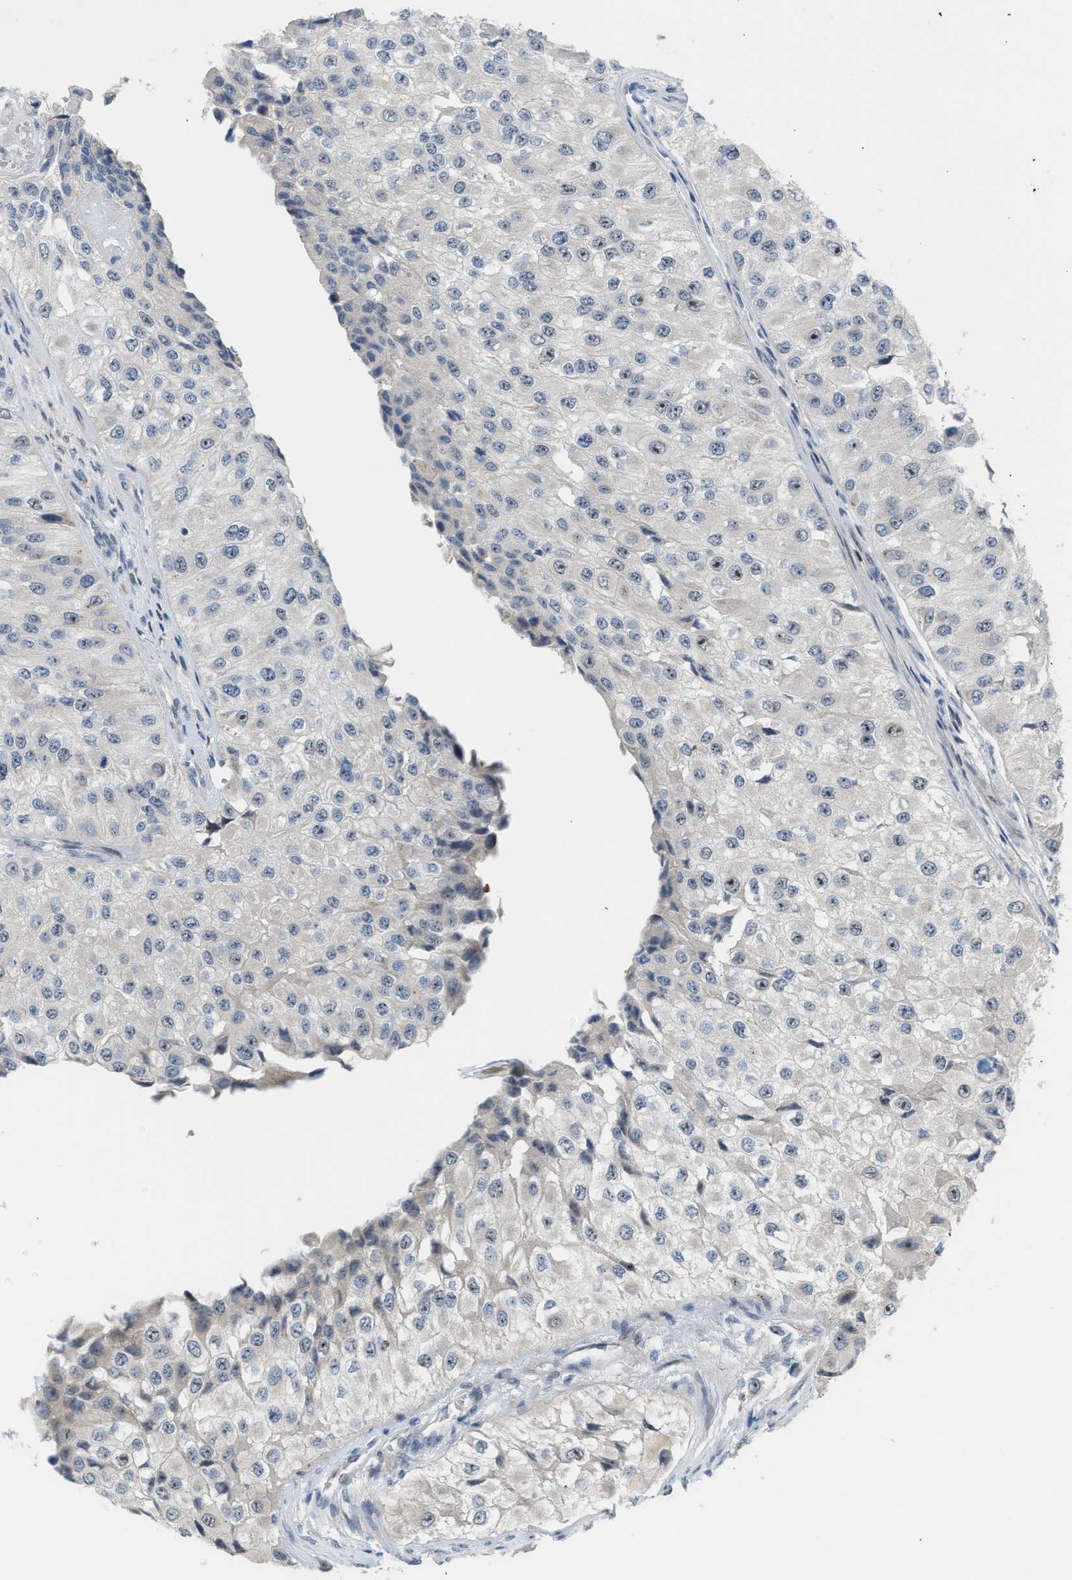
{"staining": {"intensity": "weak", "quantity": "25%-75%", "location": "nuclear"}, "tissue": "urothelial cancer", "cell_type": "Tumor cells", "image_type": "cancer", "snomed": [{"axis": "morphology", "description": "Urothelial carcinoma, High grade"}, {"axis": "topography", "description": "Kidney"}, {"axis": "topography", "description": "Urinary bladder"}], "caption": "The image demonstrates a brown stain indicating the presence of a protein in the nuclear of tumor cells in high-grade urothelial carcinoma.", "gene": "NPS", "patient": {"sex": "male", "age": 77}}